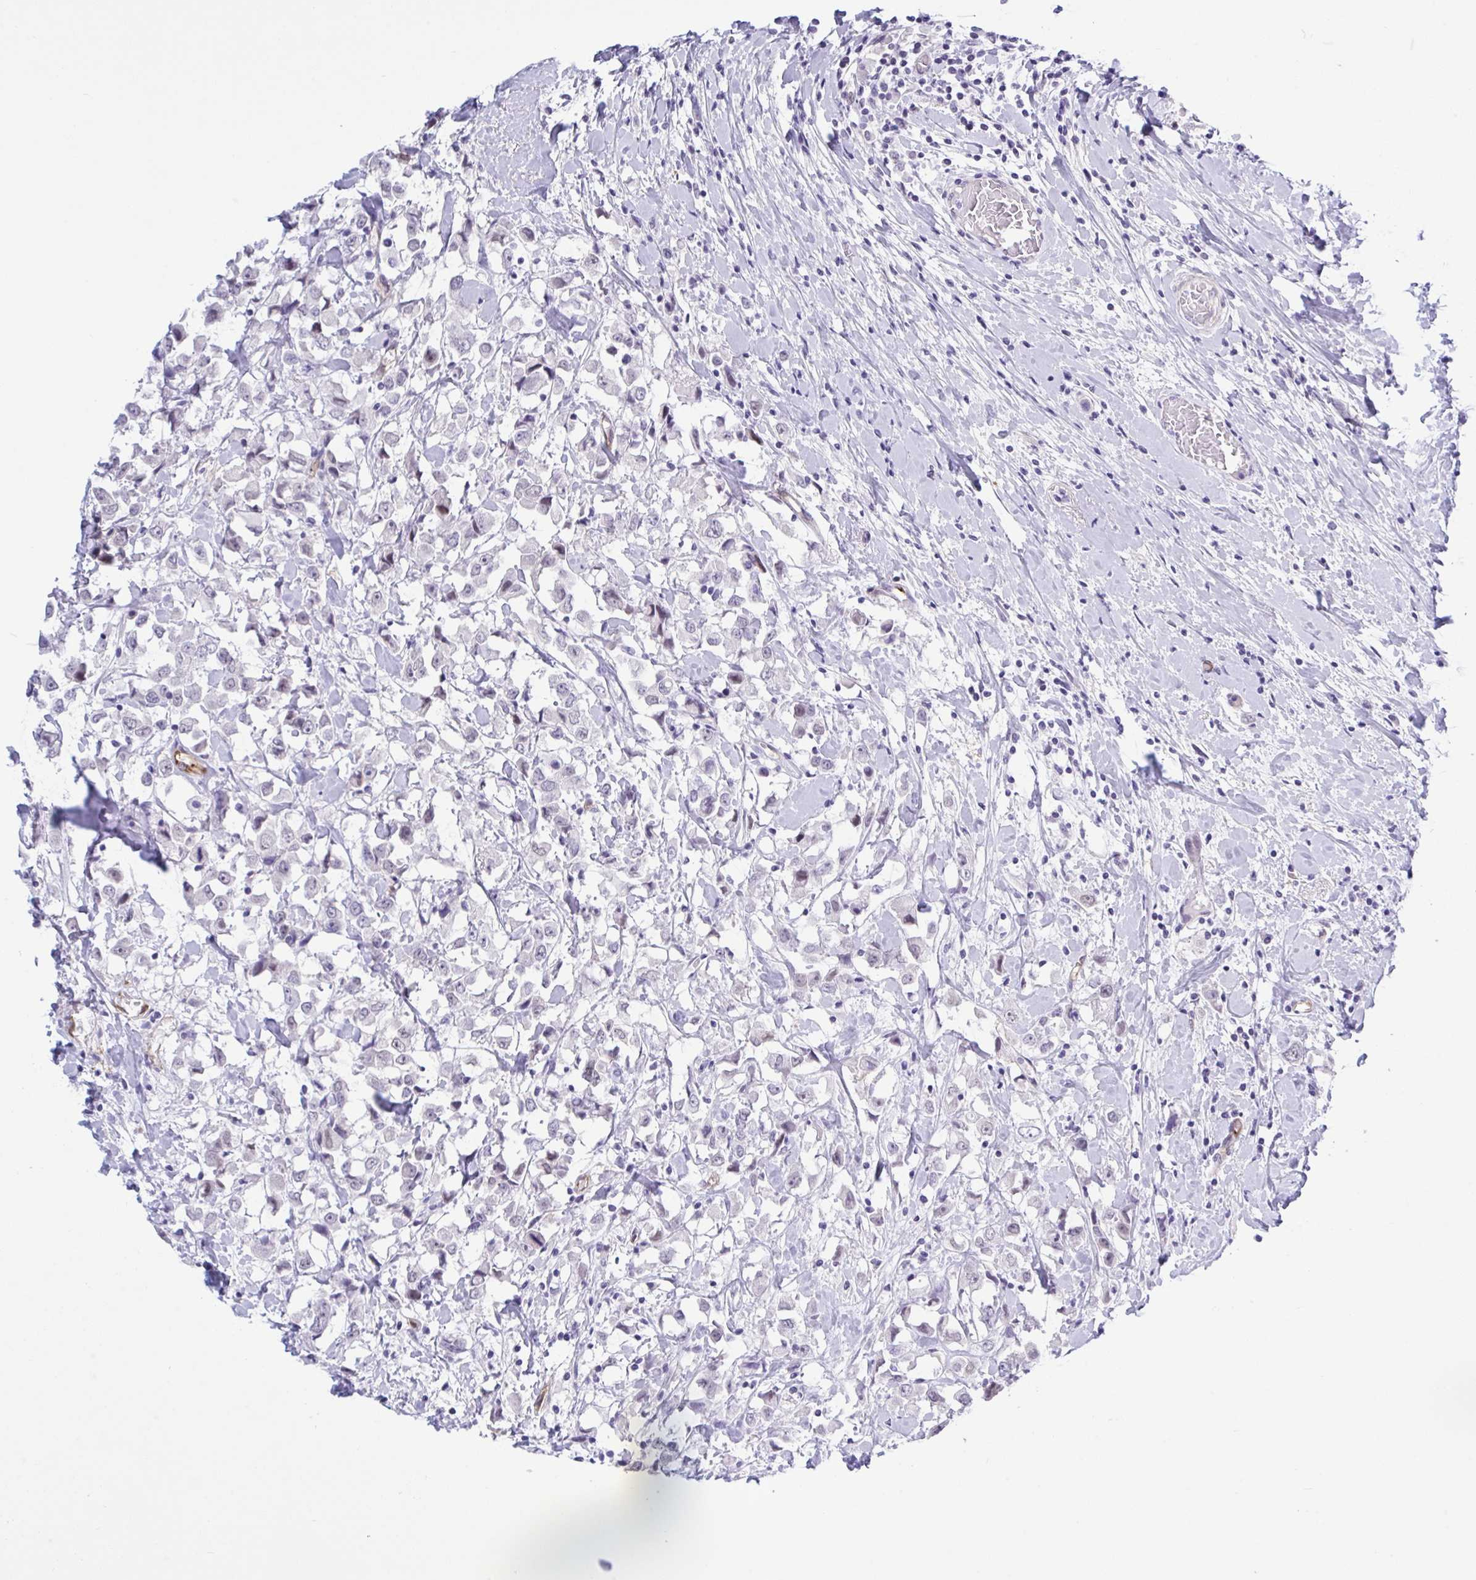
{"staining": {"intensity": "negative", "quantity": "none", "location": "none"}, "tissue": "breast cancer", "cell_type": "Tumor cells", "image_type": "cancer", "snomed": [{"axis": "morphology", "description": "Duct carcinoma"}, {"axis": "topography", "description": "Breast"}], "caption": "Immunohistochemistry (IHC) micrograph of neoplastic tissue: breast cancer (intraductal carcinoma) stained with DAB (3,3'-diaminobenzidine) shows no significant protein expression in tumor cells. Brightfield microscopy of IHC stained with DAB (brown) and hematoxylin (blue), captured at high magnification.", "gene": "EML1", "patient": {"sex": "female", "age": 61}}